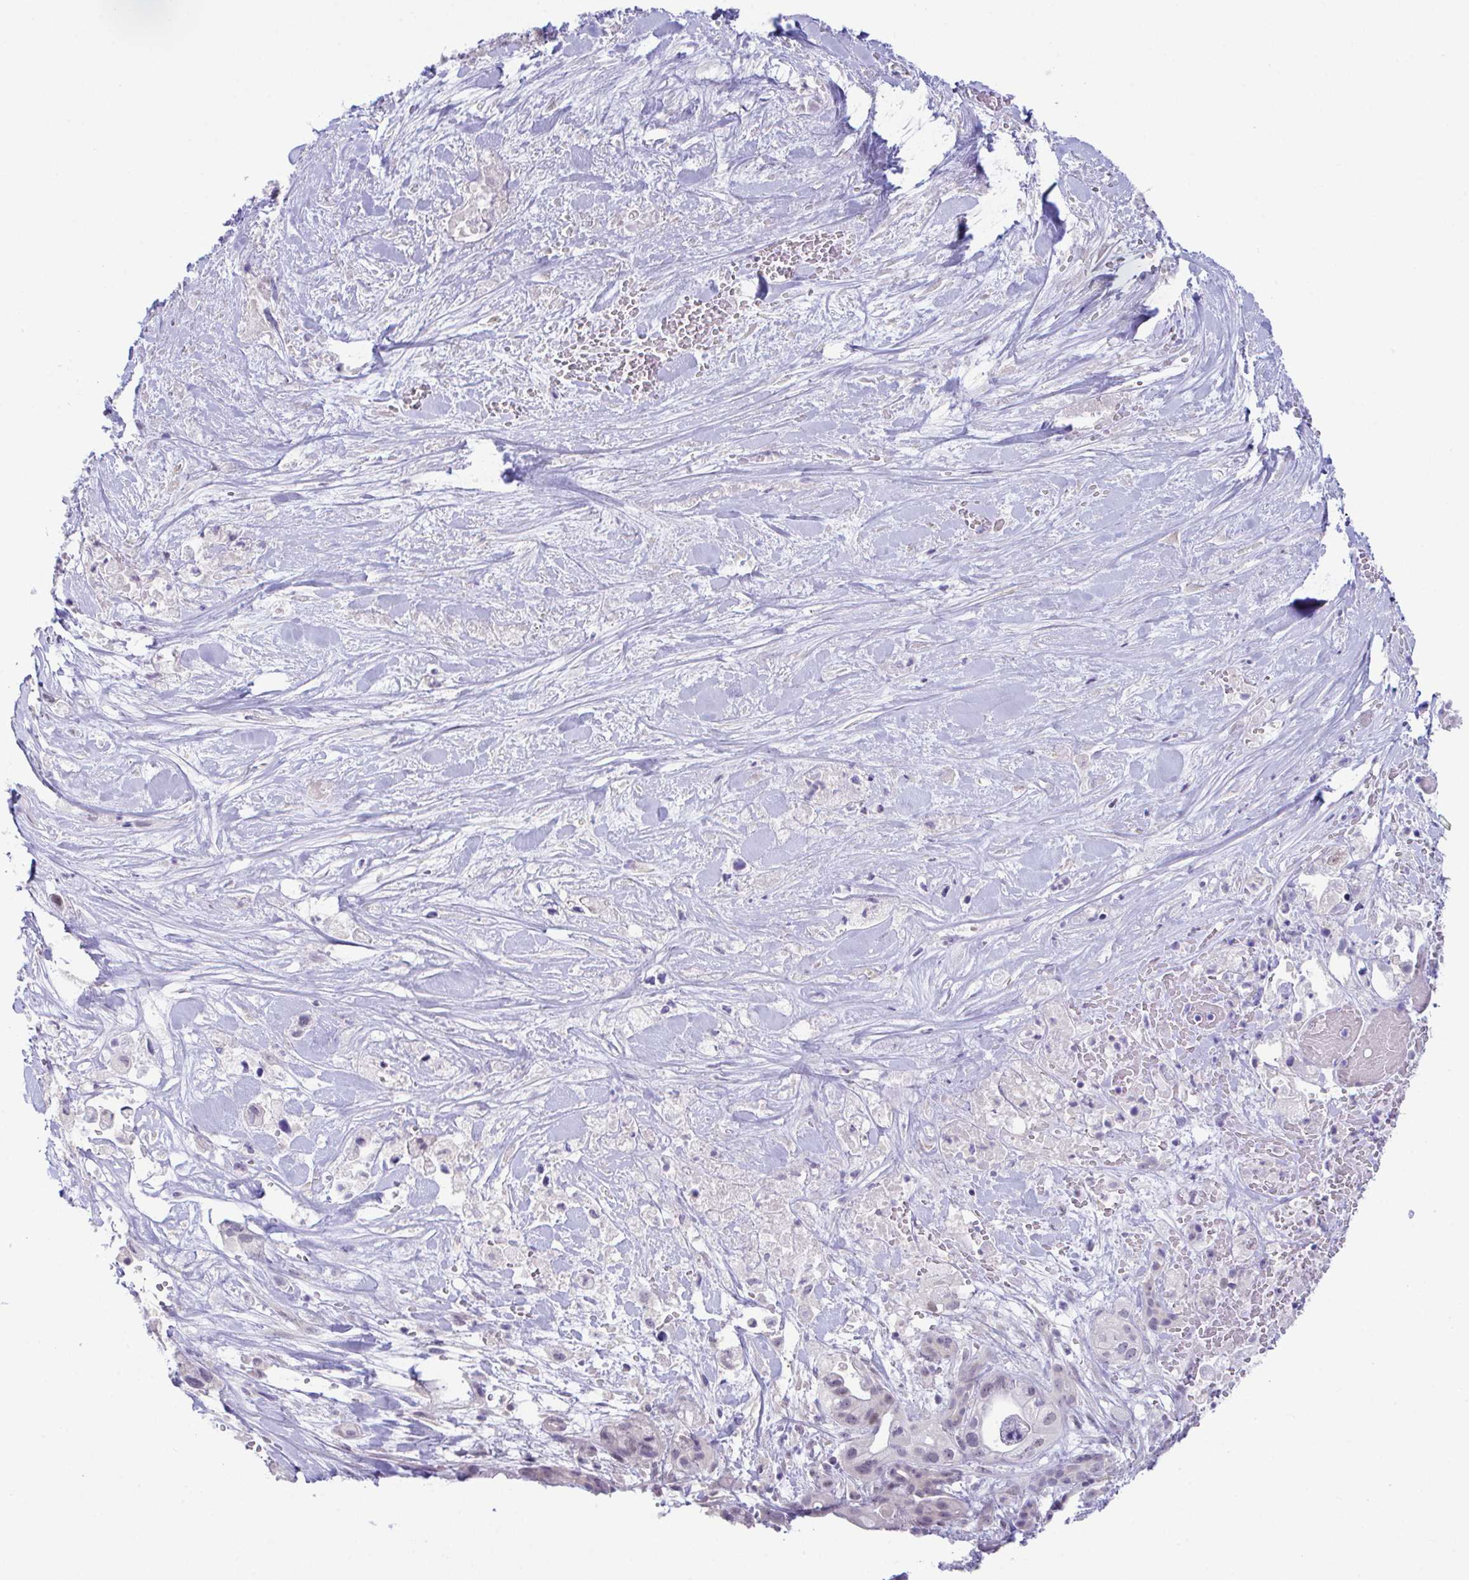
{"staining": {"intensity": "negative", "quantity": "none", "location": "none"}, "tissue": "pancreatic cancer", "cell_type": "Tumor cells", "image_type": "cancer", "snomed": [{"axis": "morphology", "description": "Adenocarcinoma, NOS"}, {"axis": "topography", "description": "Pancreas"}], "caption": "High power microscopy photomicrograph of an immunohistochemistry (IHC) micrograph of adenocarcinoma (pancreatic), revealing no significant staining in tumor cells.", "gene": "USP35", "patient": {"sex": "male", "age": 44}}